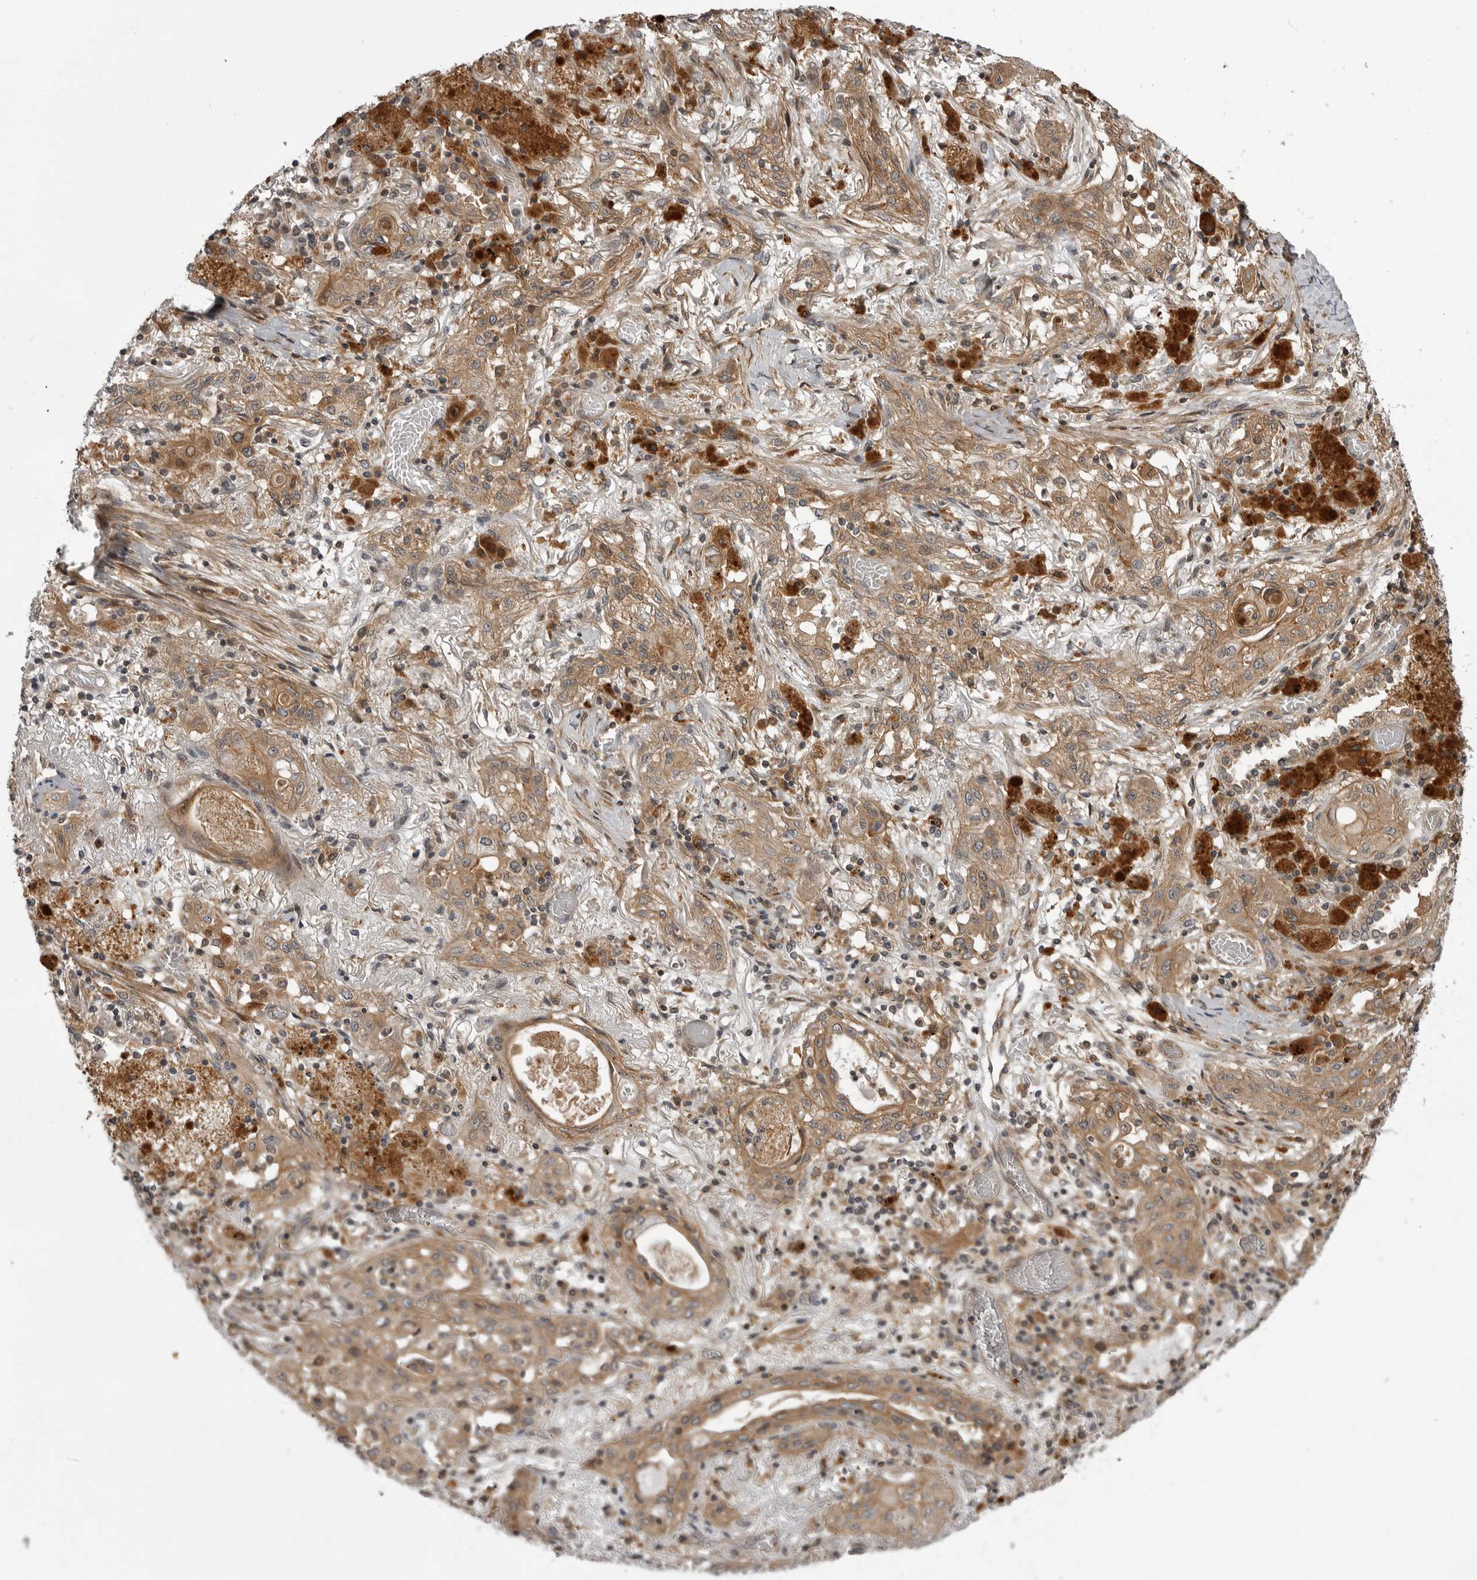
{"staining": {"intensity": "moderate", "quantity": ">75%", "location": "cytoplasmic/membranous"}, "tissue": "lung cancer", "cell_type": "Tumor cells", "image_type": "cancer", "snomed": [{"axis": "morphology", "description": "Squamous cell carcinoma, NOS"}, {"axis": "topography", "description": "Lung"}], "caption": "Lung cancer (squamous cell carcinoma) stained for a protein (brown) demonstrates moderate cytoplasmic/membranous positive staining in about >75% of tumor cells.", "gene": "LRRC45", "patient": {"sex": "female", "age": 47}}